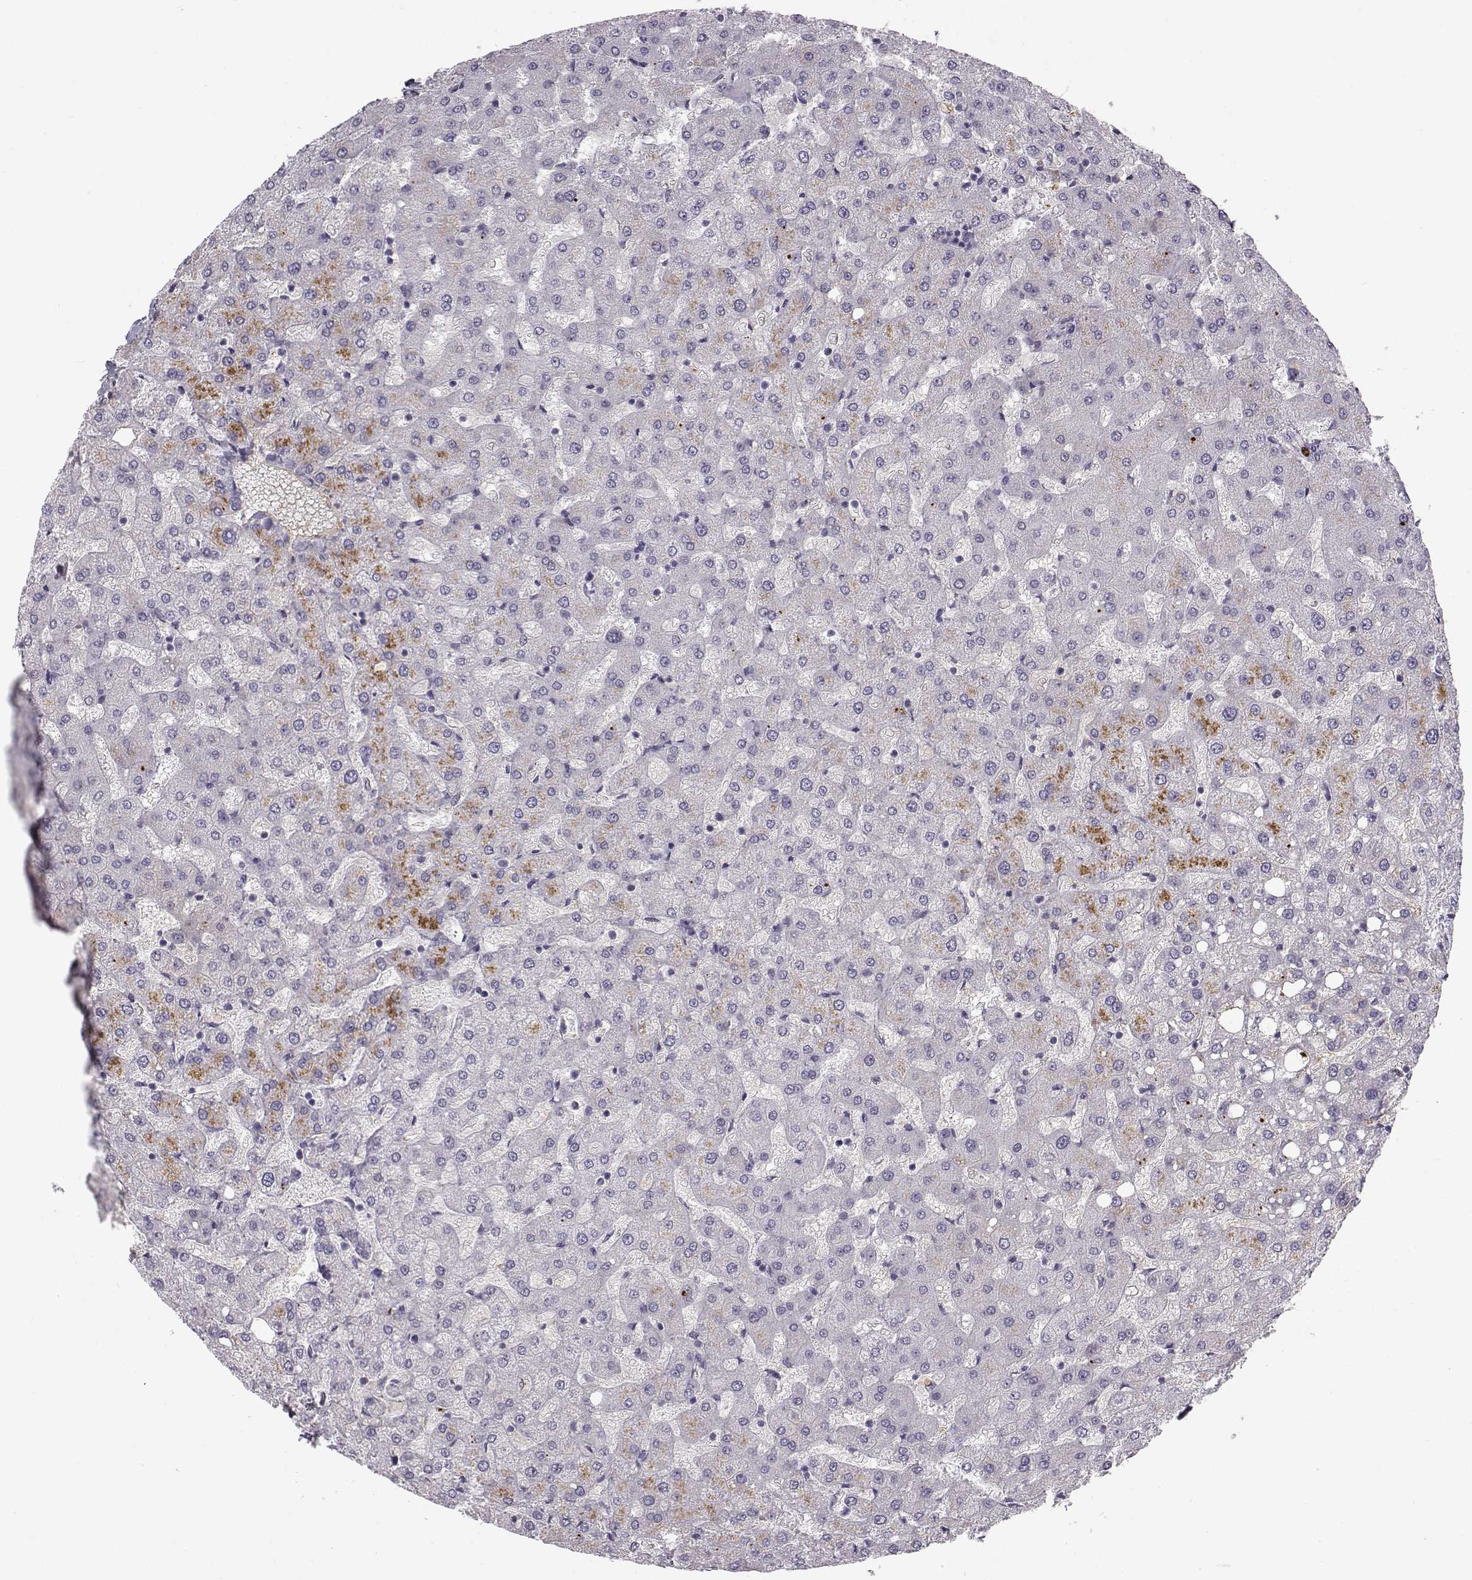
{"staining": {"intensity": "negative", "quantity": "none", "location": "none"}, "tissue": "liver", "cell_type": "Cholangiocytes", "image_type": "normal", "snomed": [{"axis": "morphology", "description": "Normal tissue, NOS"}, {"axis": "topography", "description": "Liver"}], "caption": "High power microscopy image of an immunohistochemistry micrograph of benign liver, revealing no significant positivity in cholangiocytes. (Stains: DAB immunohistochemistry with hematoxylin counter stain, Microscopy: brightfield microscopy at high magnification).", "gene": "PABPC1L2A", "patient": {"sex": "female", "age": 50}}